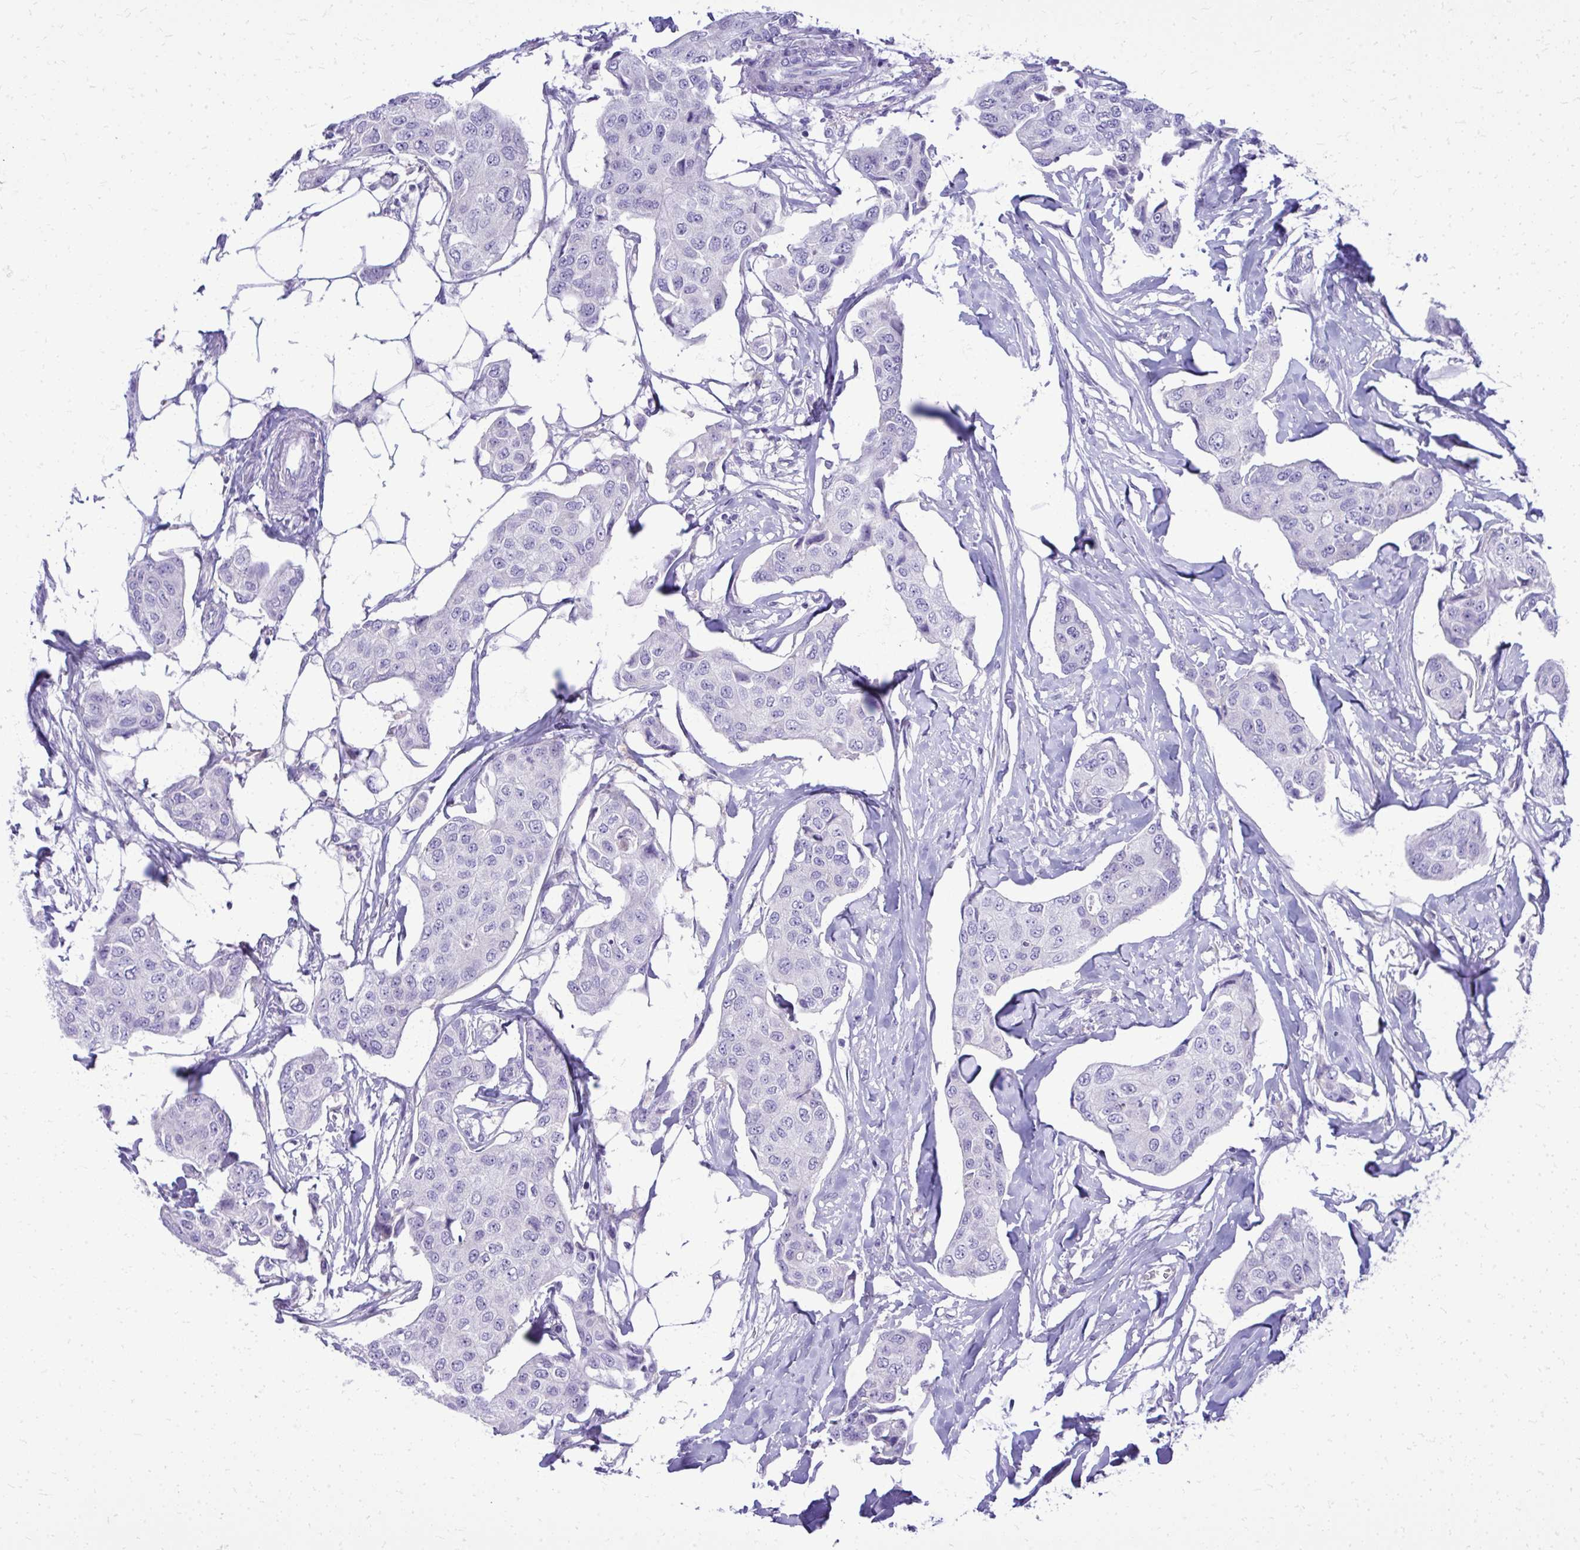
{"staining": {"intensity": "negative", "quantity": "none", "location": "none"}, "tissue": "breast cancer", "cell_type": "Tumor cells", "image_type": "cancer", "snomed": [{"axis": "morphology", "description": "Duct carcinoma"}, {"axis": "topography", "description": "Breast"}, {"axis": "topography", "description": "Lymph node"}], "caption": "DAB (3,3'-diaminobenzidine) immunohistochemical staining of intraductal carcinoma (breast) displays no significant expression in tumor cells. The staining is performed using DAB (3,3'-diaminobenzidine) brown chromogen with nuclei counter-stained in using hematoxylin.", "gene": "BCL6B", "patient": {"sex": "female", "age": 80}}